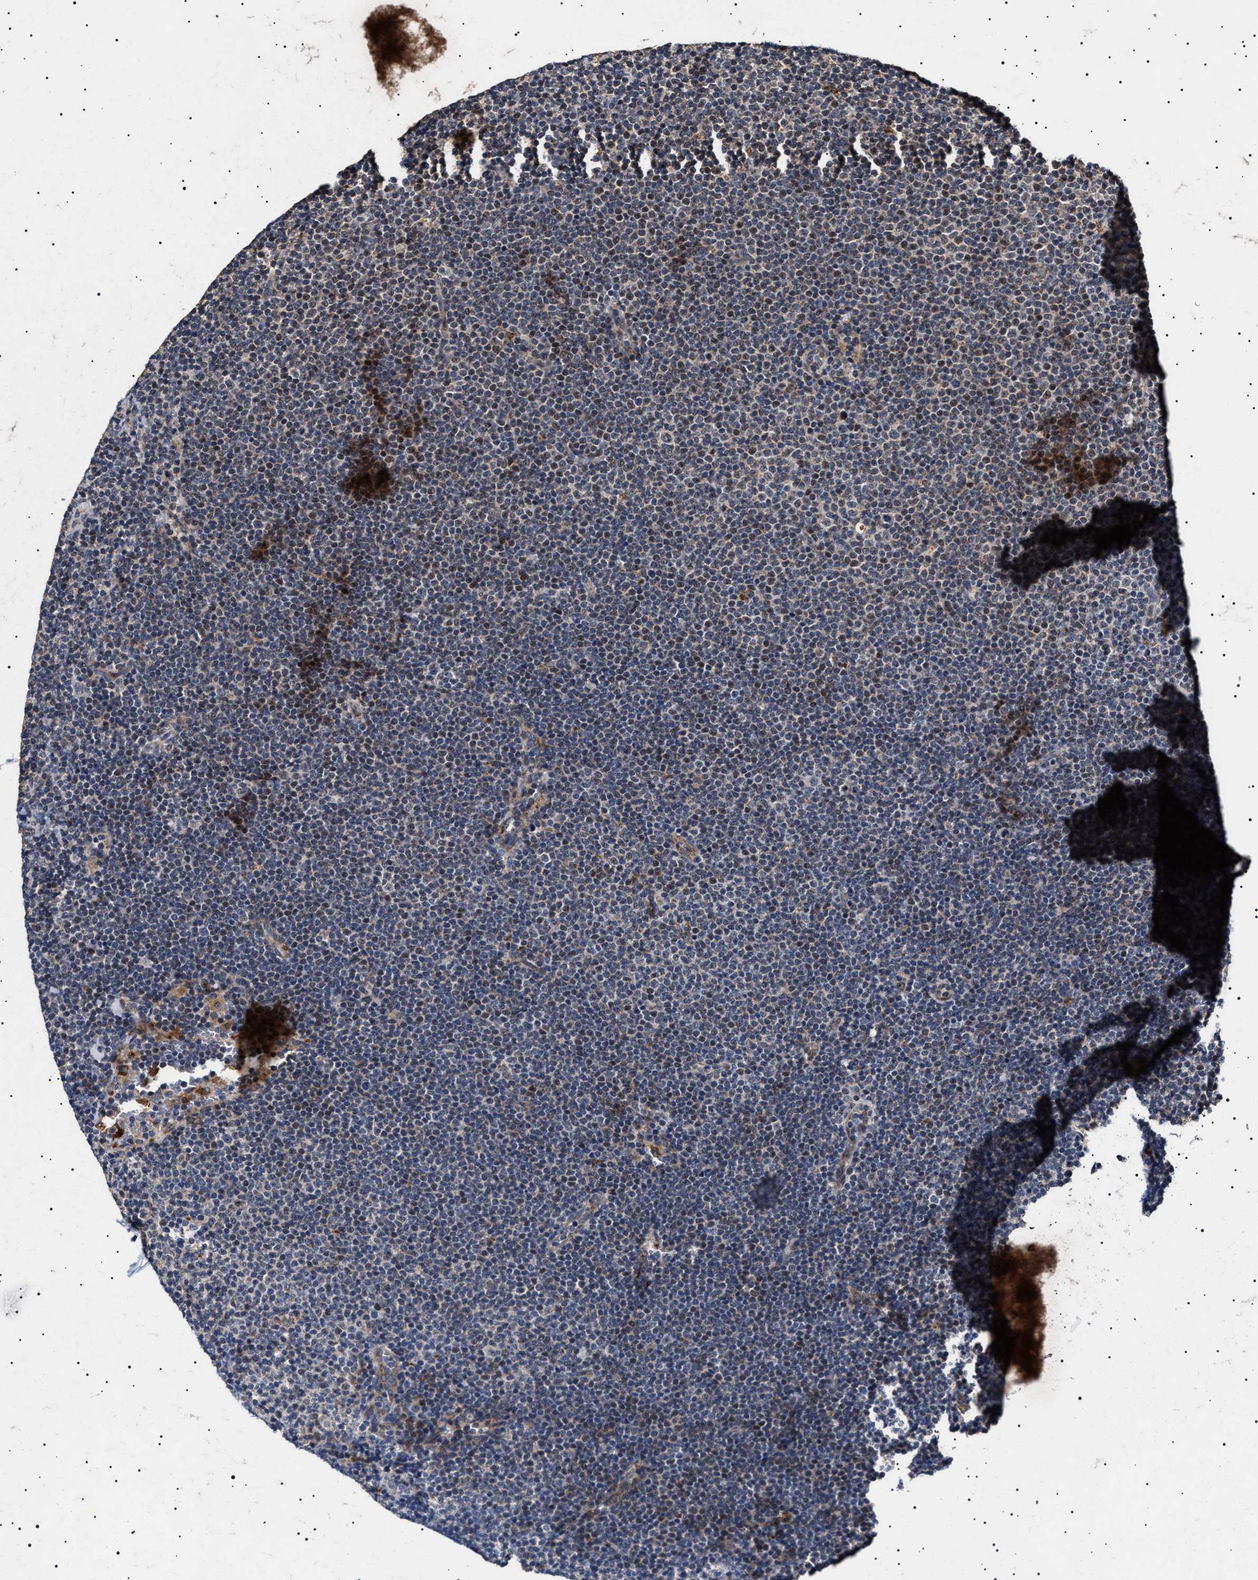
{"staining": {"intensity": "weak", "quantity": "25%-75%", "location": "cytoplasmic/membranous"}, "tissue": "lymphoma", "cell_type": "Tumor cells", "image_type": "cancer", "snomed": [{"axis": "morphology", "description": "Malignant lymphoma, non-Hodgkin's type, Low grade"}, {"axis": "topography", "description": "Lymph node"}], "caption": "Lymphoma stained for a protein (brown) exhibits weak cytoplasmic/membranous positive staining in about 25%-75% of tumor cells.", "gene": "RAB34", "patient": {"sex": "female", "age": 53}}